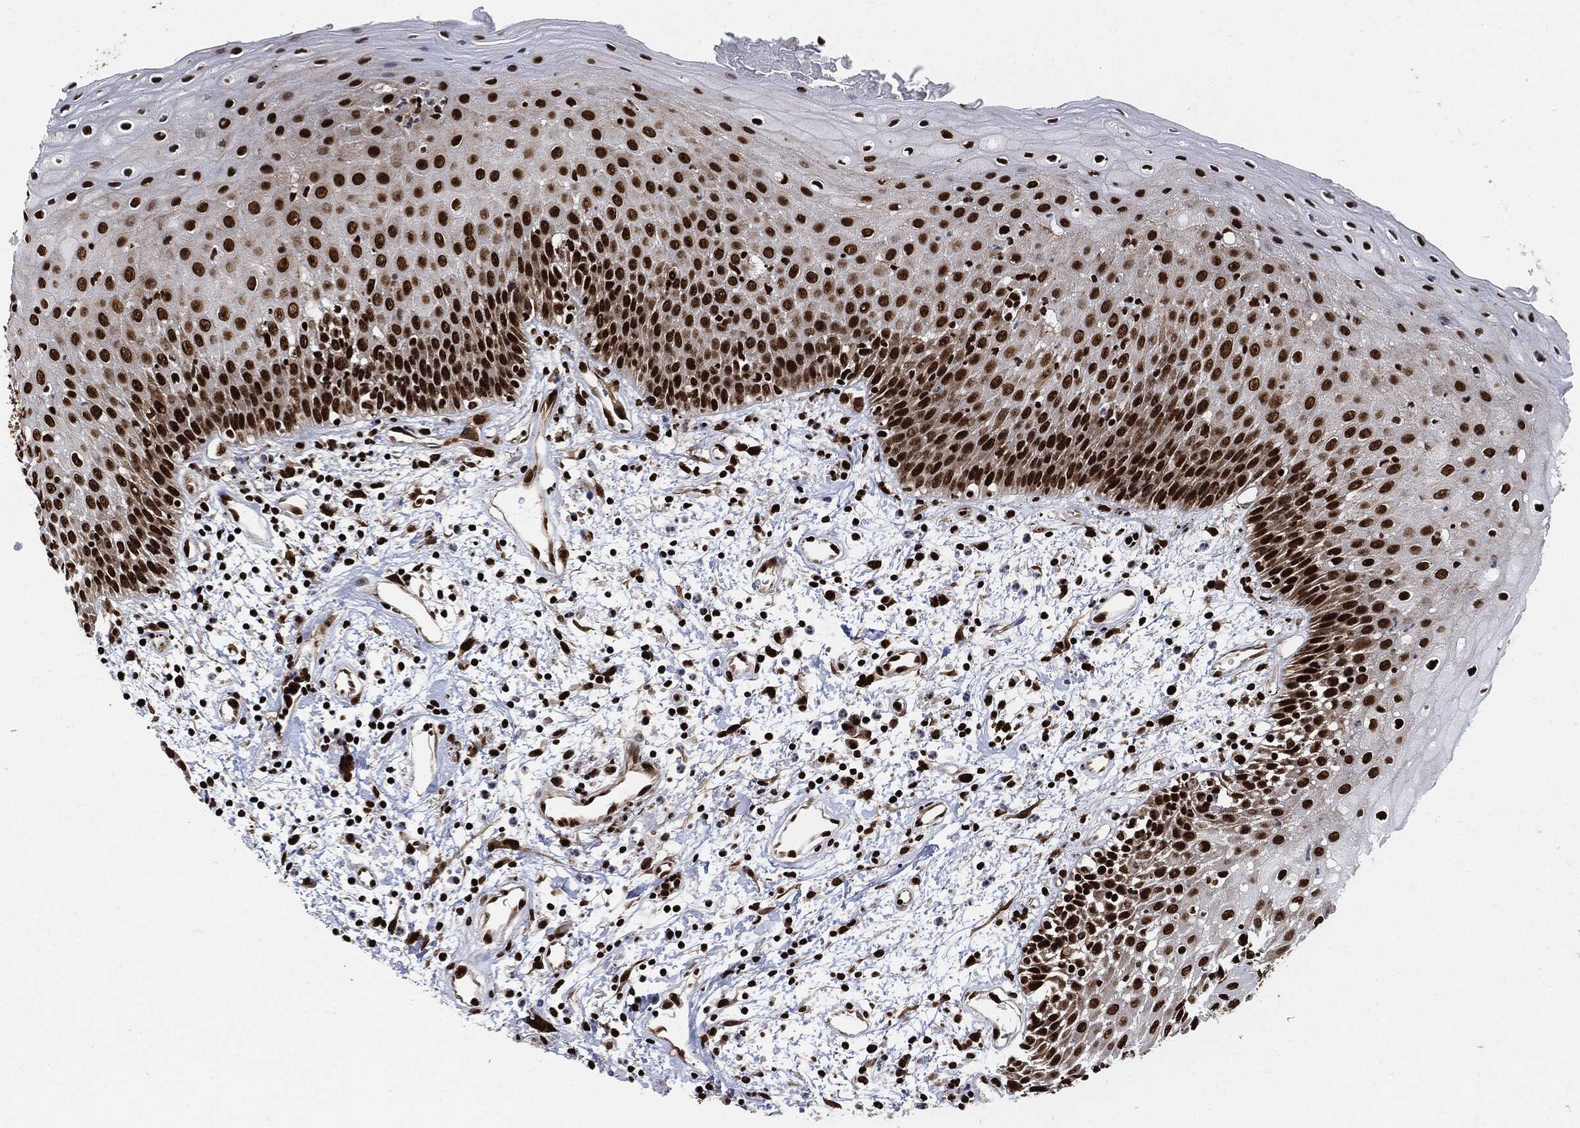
{"staining": {"intensity": "strong", "quantity": ">75%", "location": "nuclear"}, "tissue": "oral mucosa", "cell_type": "Squamous epithelial cells", "image_type": "normal", "snomed": [{"axis": "morphology", "description": "Normal tissue, NOS"}, {"axis": "morphology", "description": "Squamous cell carcinoma, NOS"}, {"axis": "topography", "description": "Skeletal muscle"}, {"axis": "topography", "description": "Oral tissue"}, {"axis": "topography", "description": "Head-Neck"}], "caption": "Human oral mucosa stained with a brown dye exhibits strong nuclear positive expression in approximately >75% of squamous epithelial cells.", "gene": "RECQL", "patient": {"sex": "female", "age": 84}}